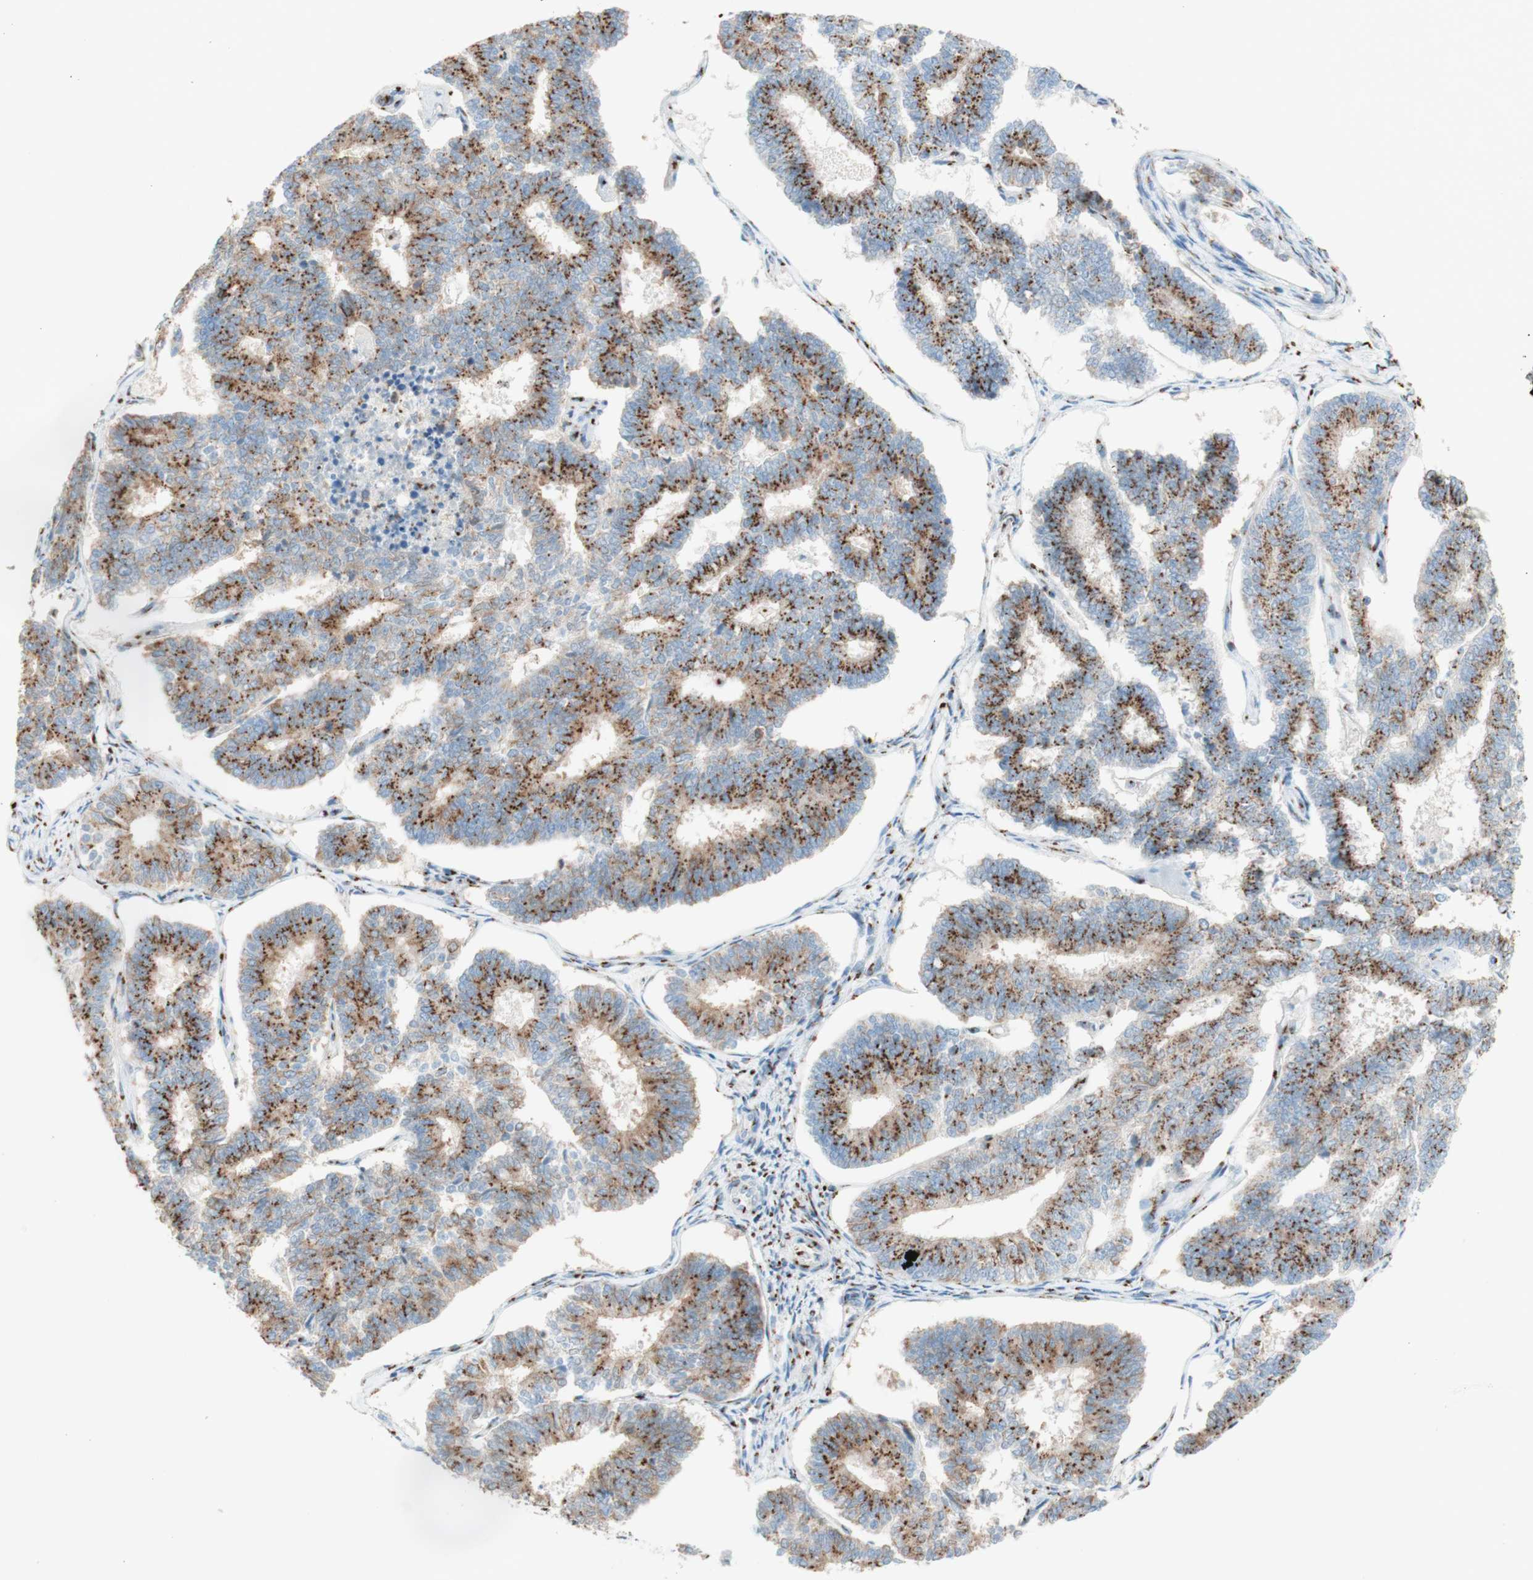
{"staining": {"intensity": "strong", "quantity": ">75%", "location": "cytoplasmic/membranous"}, "tissue": "endometrial cancer", "cell_type": "Tumor cells", "image_type": "cancer", "snomed": [{"axis": "morphology", "description": "Adenocarcinoma, NOS"}, {"axis": "topography", "description": "Endometrium"}], "caption": "High-magnification brightfield microscopy of adenocarcinoma (endometrial) stained with DAB (brown) and counterstained with hematoxylin (blue). tumor cells exhibit strong cytoplasmic/membranous positivity is seen in about>75% of cells. The staining was performed using DAB, with brown indicating positive protein expression. Nuclei are stained blue with hematoxylin.", "gene": "GOLGB1", "patient": {"sex": "female", "age": 70}}